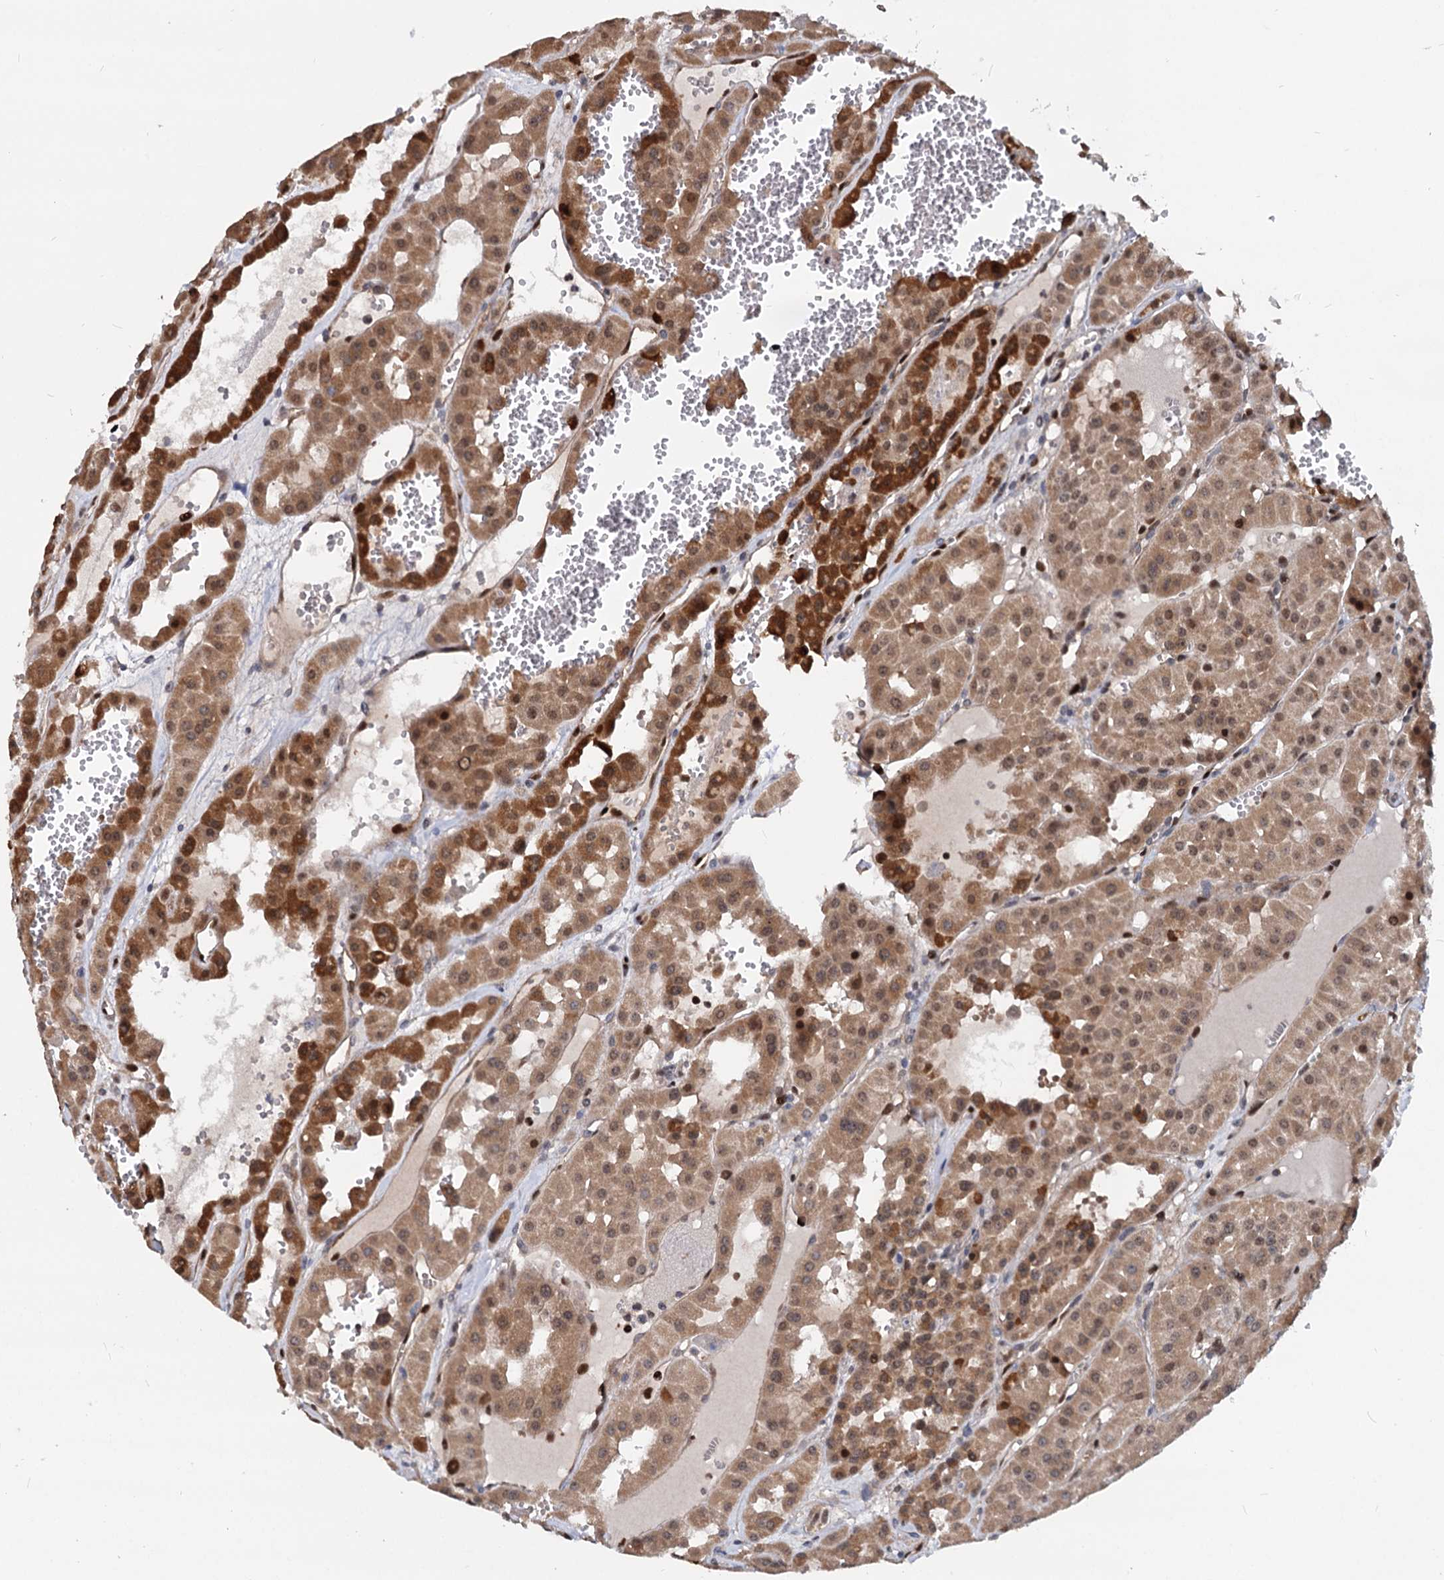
{"staining": {"intensity": "strong", "quantity": ">75%", "location": "cytoplasmic/membranous,nuclear"}, "tissue": "renal cancer", "cell_type": "Tumor cells", "image_type": "cancer", "snomed": [{"axis": "morphology", "description": "Carcinoma, NOS"}, {"axis": "topography", "description": "Kidney"}], "caption": "This histopathology image demonstrates immunohistochemistry staining of human renal carcinoma, with high strong cytoplasmic/membranous and nuclear positivity in about >75% of tumor cells.", "gene": "UBLCP1", "patient": {"sex": "female", "age": 75}}